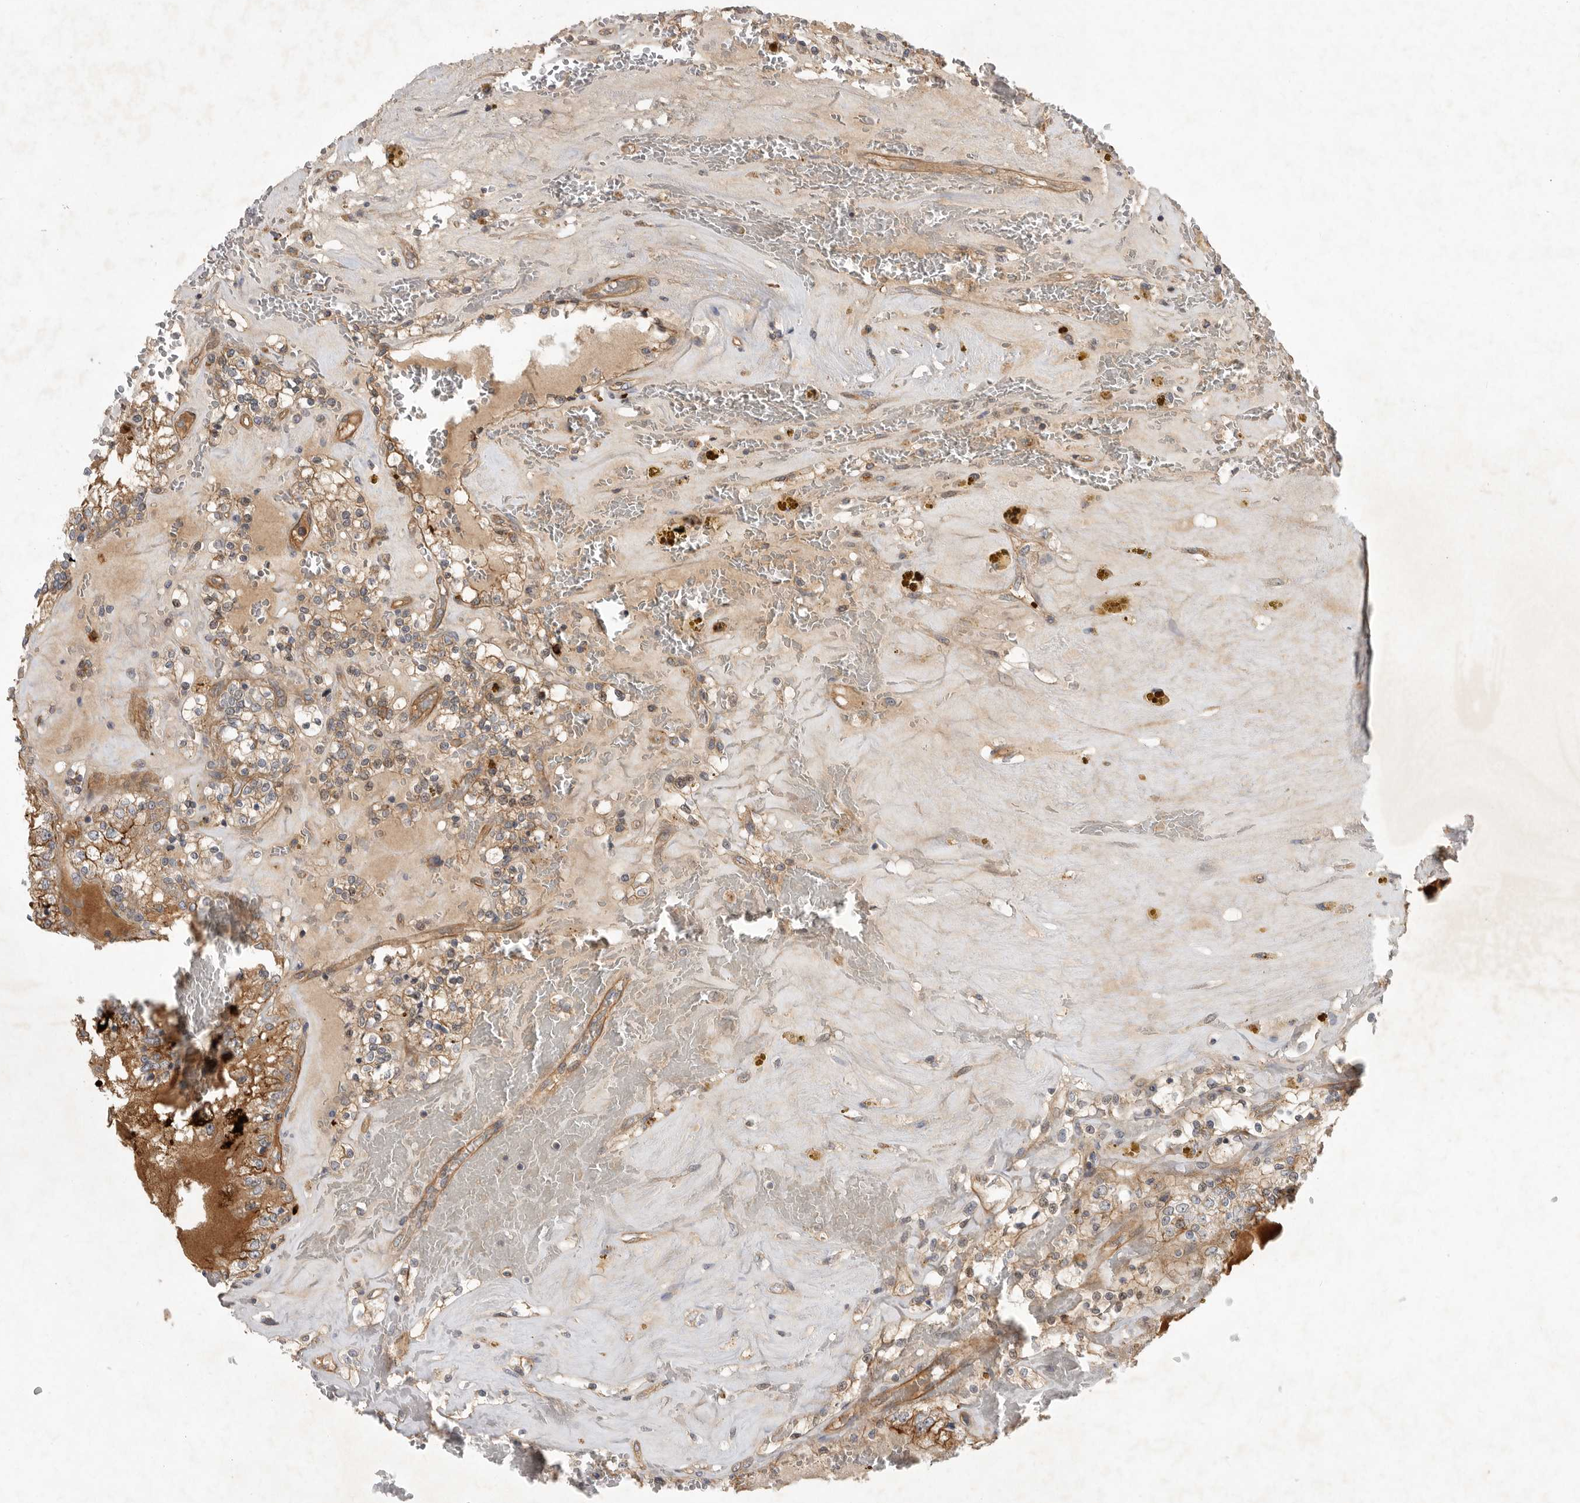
{"staining": {"intensity": "moderate", "quantity": "<25%", "location": "cytoplasmic/membranous"}, "tissue": "renal cancer", "cell_type": "Tumor cells", "image_type": "cancer", "snomed": [{"axis": "morphology", "description": "Adenocarcinoma, NOS"}, {"axis": "topography", "description": "Kidney"}], "caption": "Immunohistochemical staining of renal cancer exhibits low levels of moderate cytoplasmic/membranous staining in approximately <25% of tumor cells.", "gene": "MLPH", "patient": {"sex": "female", "age": 56}}